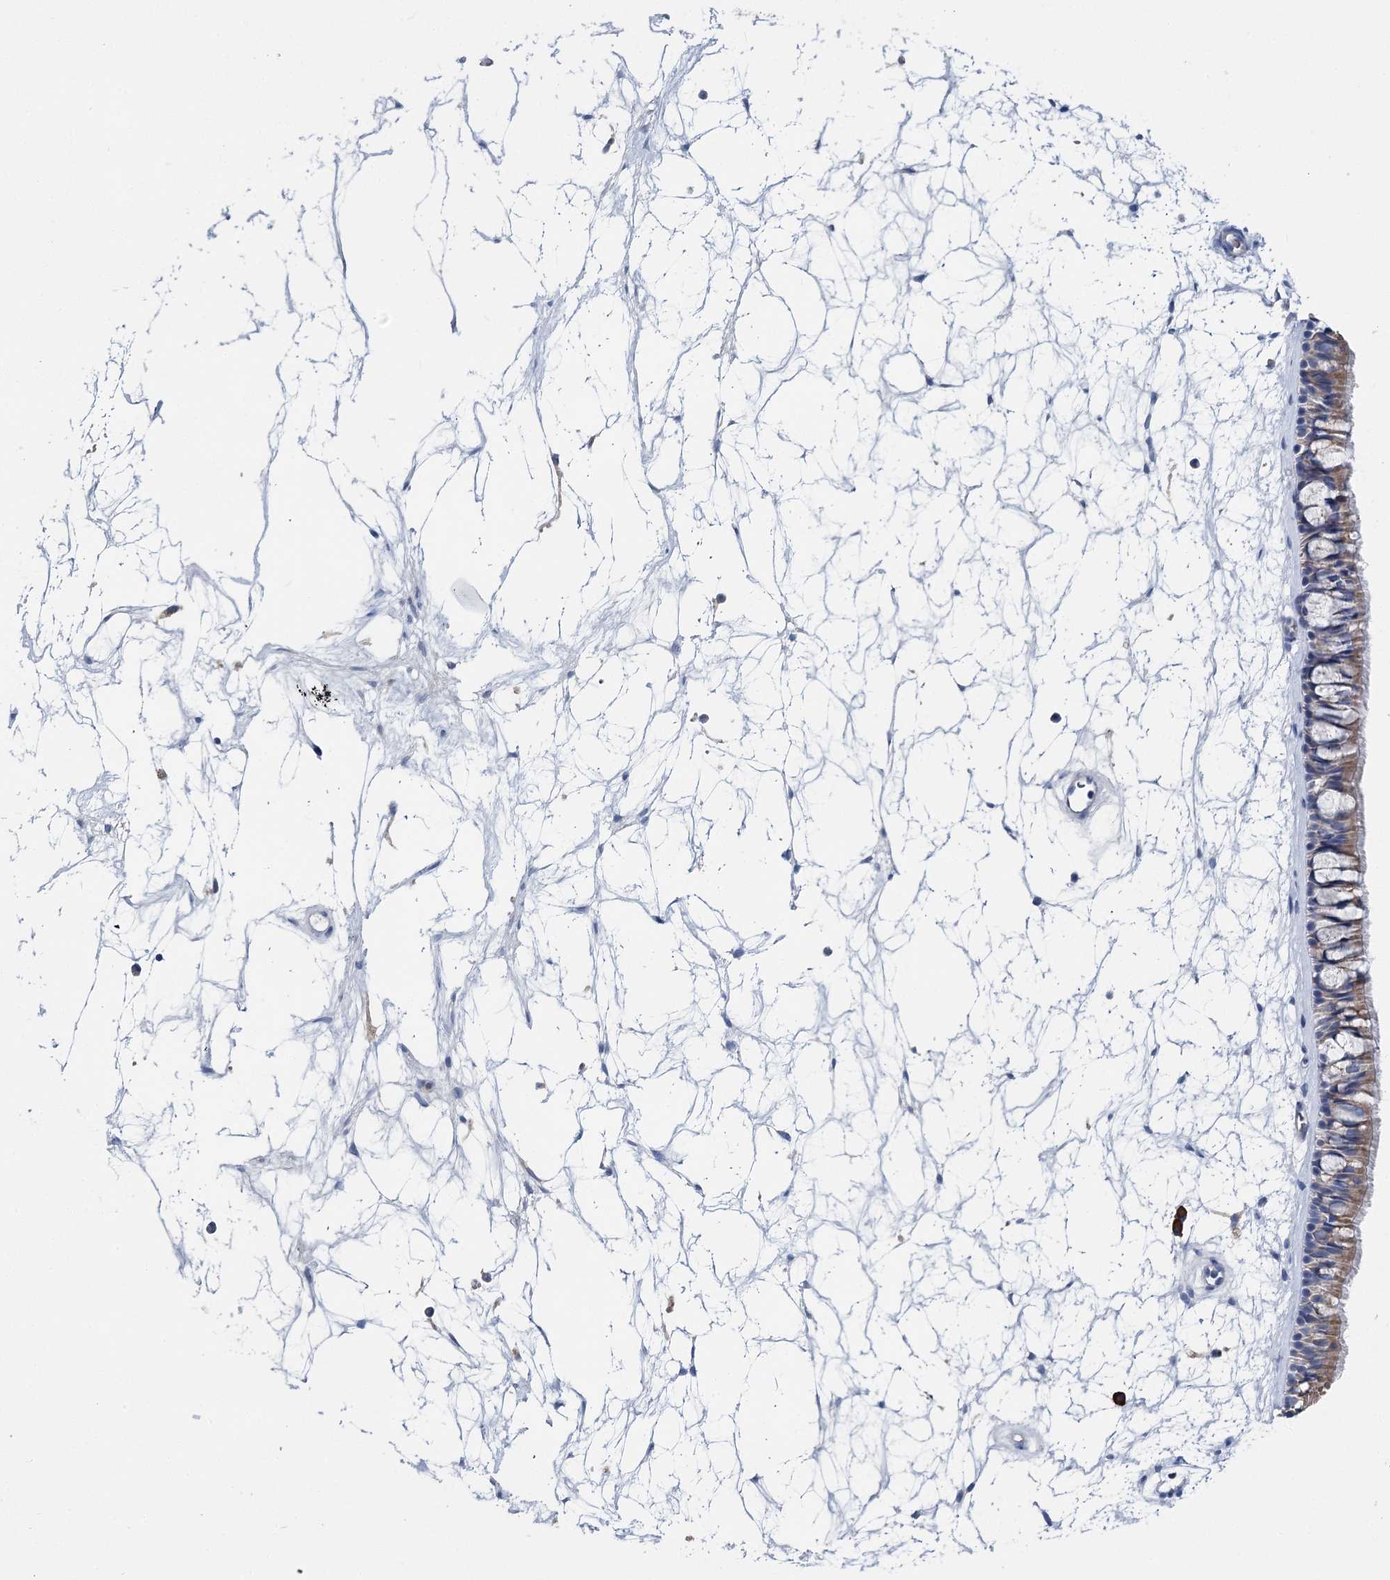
{"staining": {"intensity": "weak", "quantity": "25%-75%", "location": "cytoplasmic/membranous"}, "tissue": "nasopharynx", "cell_type": "Respiratory epithelial cells", "image_type": "normal", "snomed": [{"axis": "morphology", "description": "Normal tissue, NOS"}, {"axis": "topography", "description": "Nasopharynx"}], "caption": "Weak cytoplasmic/membranous staining is seen in approximately 25%-75% of respiratory epithelial cells in unremarkable nasopharynx. (DAB IHC, brown staining for protein, blue staining for nuclei).", "gene": "ANKRD16", "patient": {"sex": "male", "age": 64}}